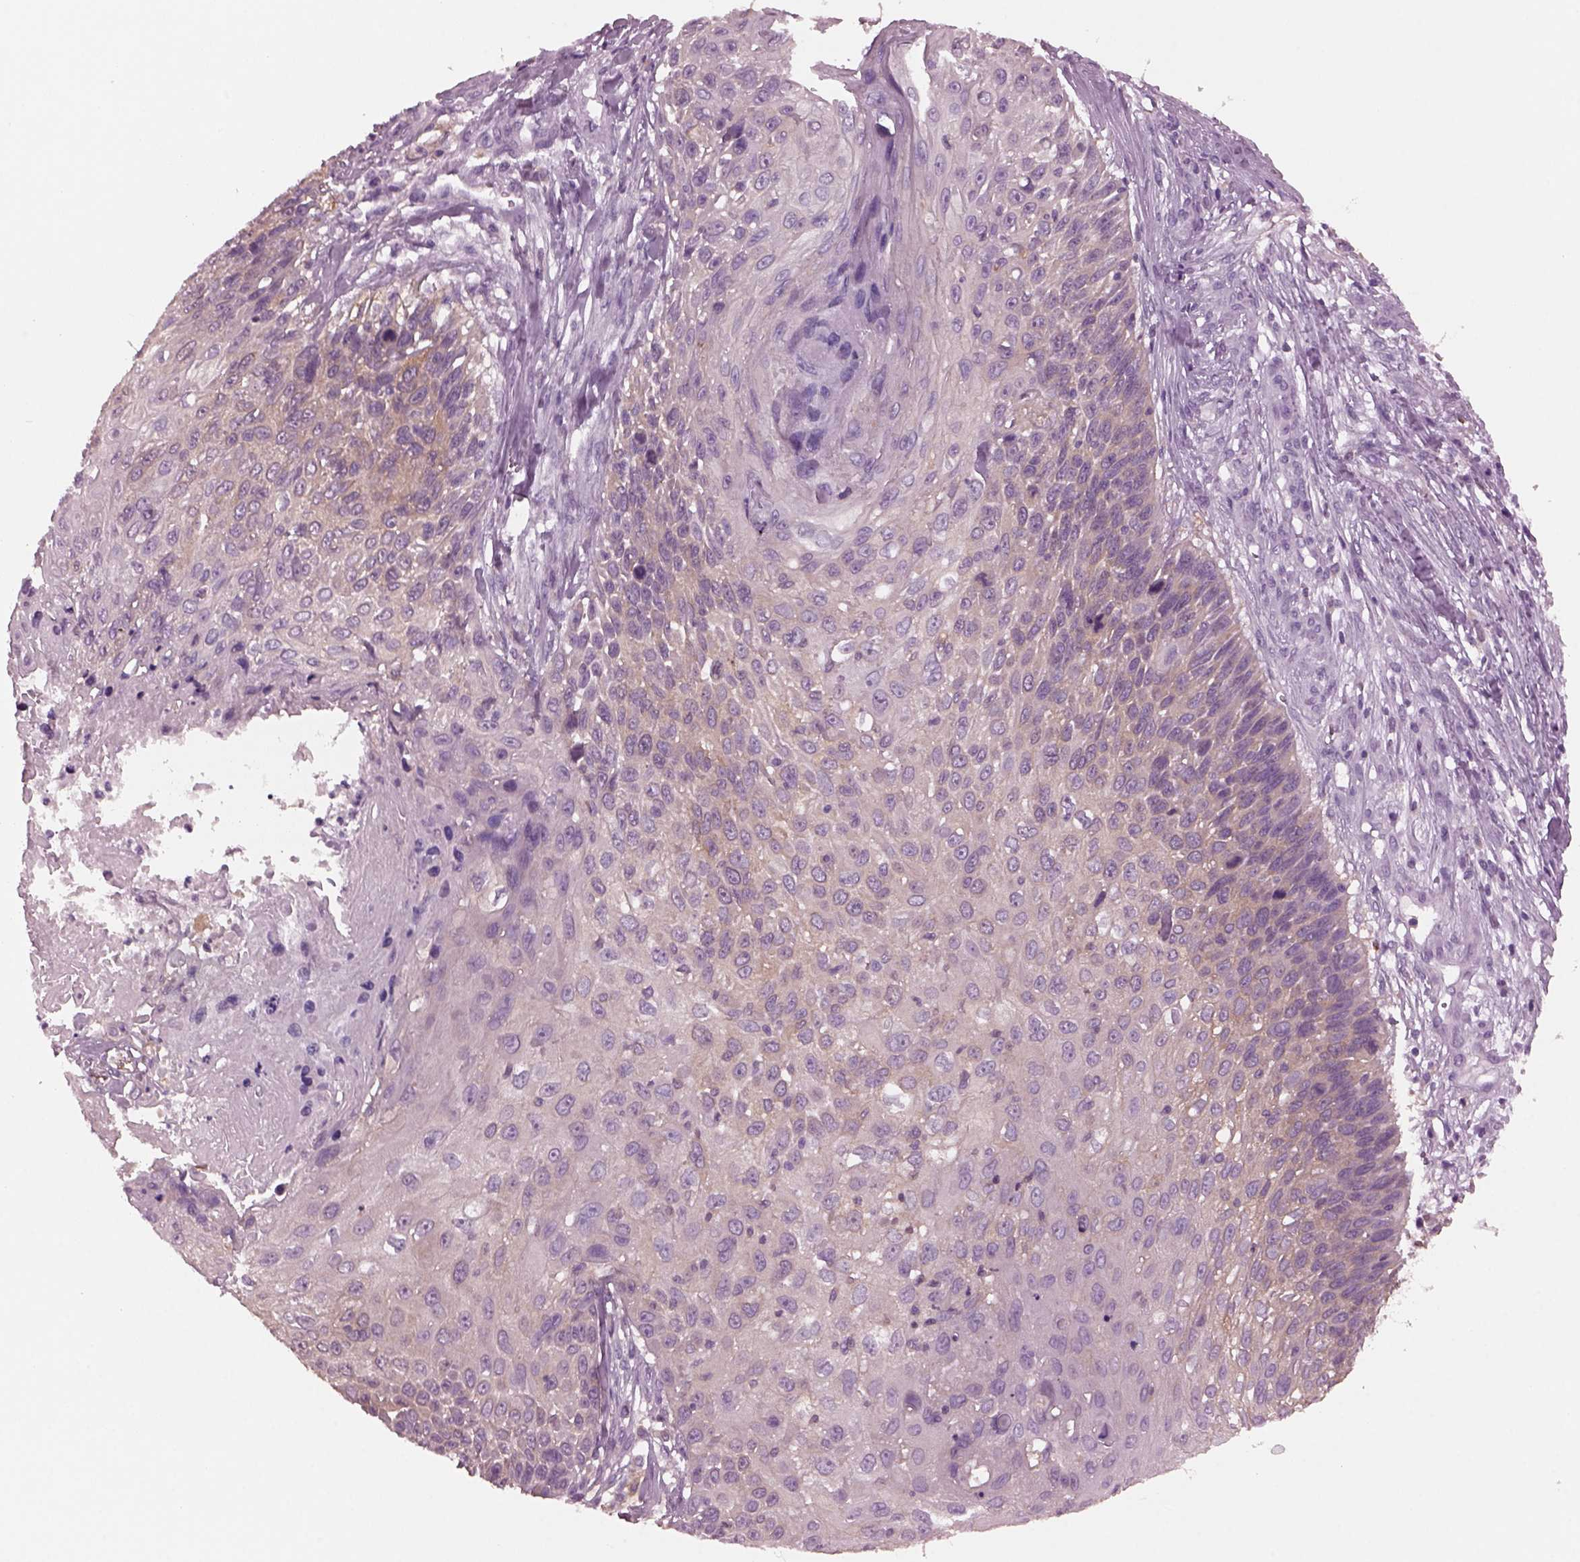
{"staining": {"intensity": "weak", "quantity": "25%-75%", "location": "cytoplasmic/membranous"}, "tissue": "skin cancer", "cell_type": "Tumor cells", "image_type": "cancer", "snomed": [{"axis": "morphology", "description": "Squamous cell carcinoma, NOS"}, {"axis": "topography", "description": "Skin"}], "caption": "Immunohistochemical staining of human skin cancer (squamous cell carcinoma) shows low levels of weak cytoplasmic/membranous protein expression in approximately 25%-75% of tumor cells.", "gene": "SHTN1", "patient": {"sex": "male", "age": 92}}